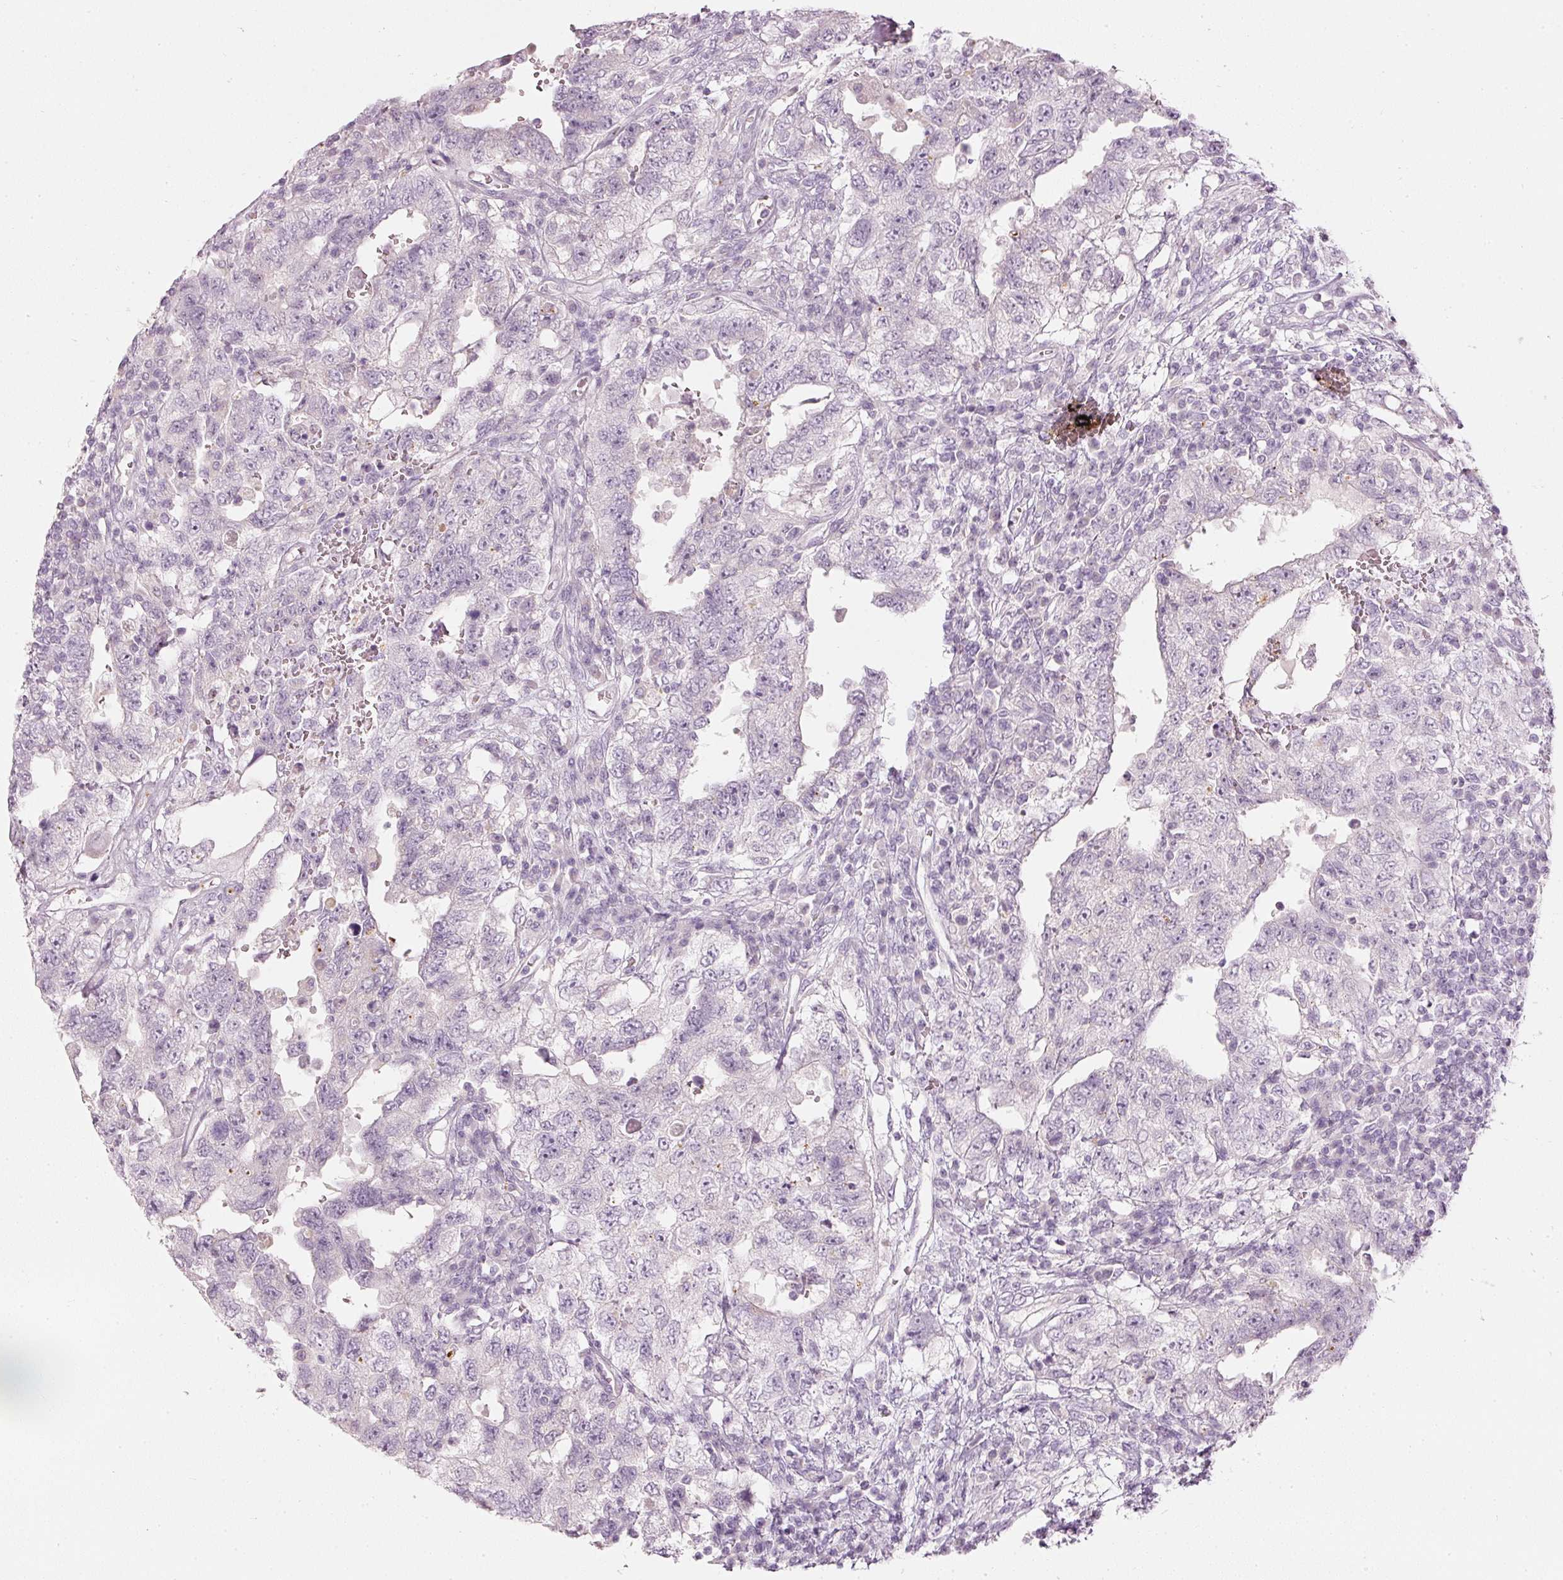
{"staining": {"intensity": "negative", "quantity": "none", "location": "none"}, "tissue": "testis cancer", "cell_type": "Tumor cells", "image_type": "cancer", "snomed": [{"axis": "morphology", "description": "Carcinoma, Embryonal, NOS"}, {"axis": "topography", "description": "Testis"}], "caption": "Immunohistochemical staining of human testis cancer exhibits no significant positivity in tumor cells.", "gene": "LECT2", "patient": {"sex": "male", "age": 26}}